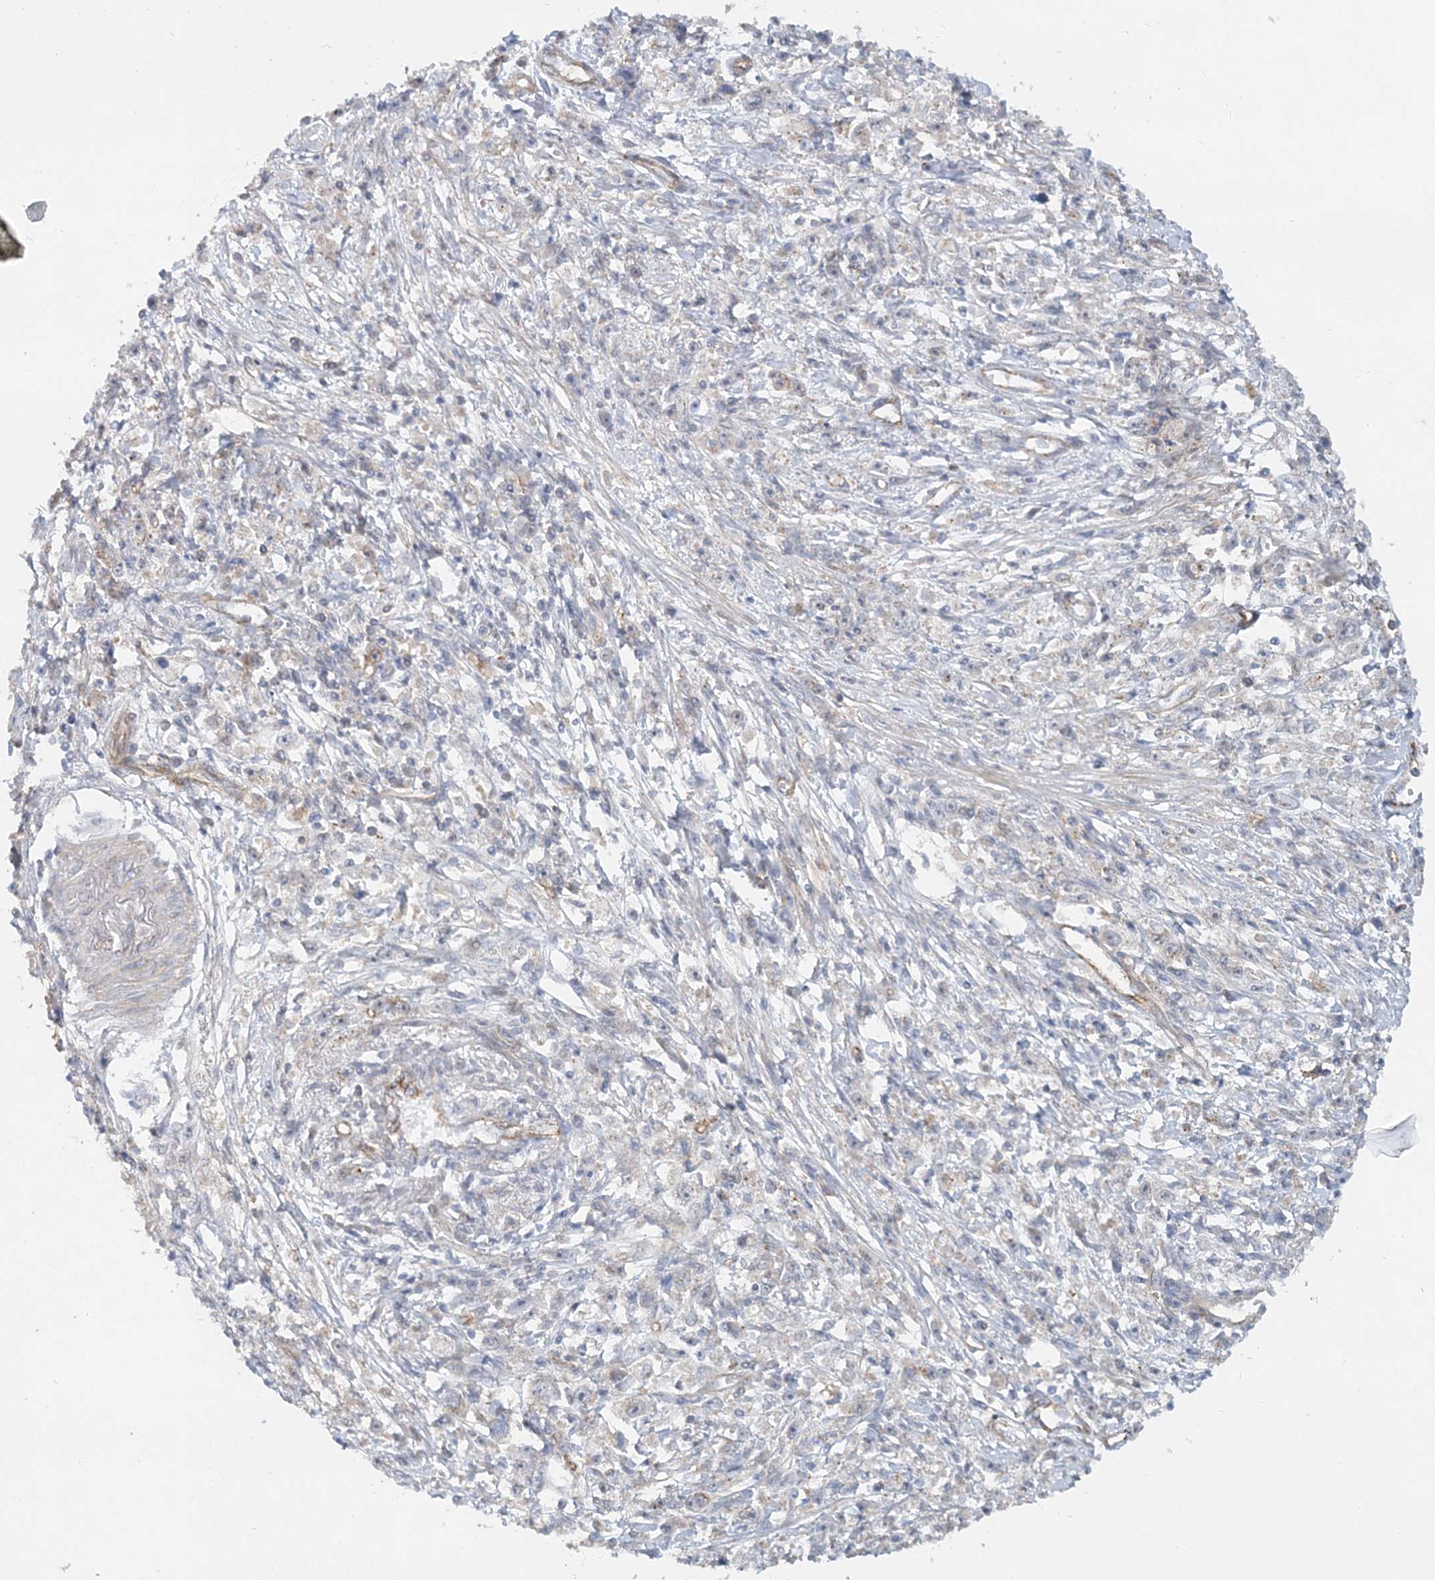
{"staining": {"intensity": "weak", "quantity": "<25%", "location": "cytoplasmic/membranous"}, "tissue": "stomach cancer", "cell_type": "Tumor cells", "image_type": "cancer", "snomed": [{"axis": "morphology", "description": "Adenocarcinoma, NOS"}, {"axis": "topography", "description": "Stomach"}], "caption": "An immunohistochemistry (IHC) image of stomach cancer (adenocarcinoma) is shown. There is no staining in tumor cells of stomach cancer (adenocarcinoma).", "gene": "MAT2B", "patient": {"sex": "female", "age": 59}}